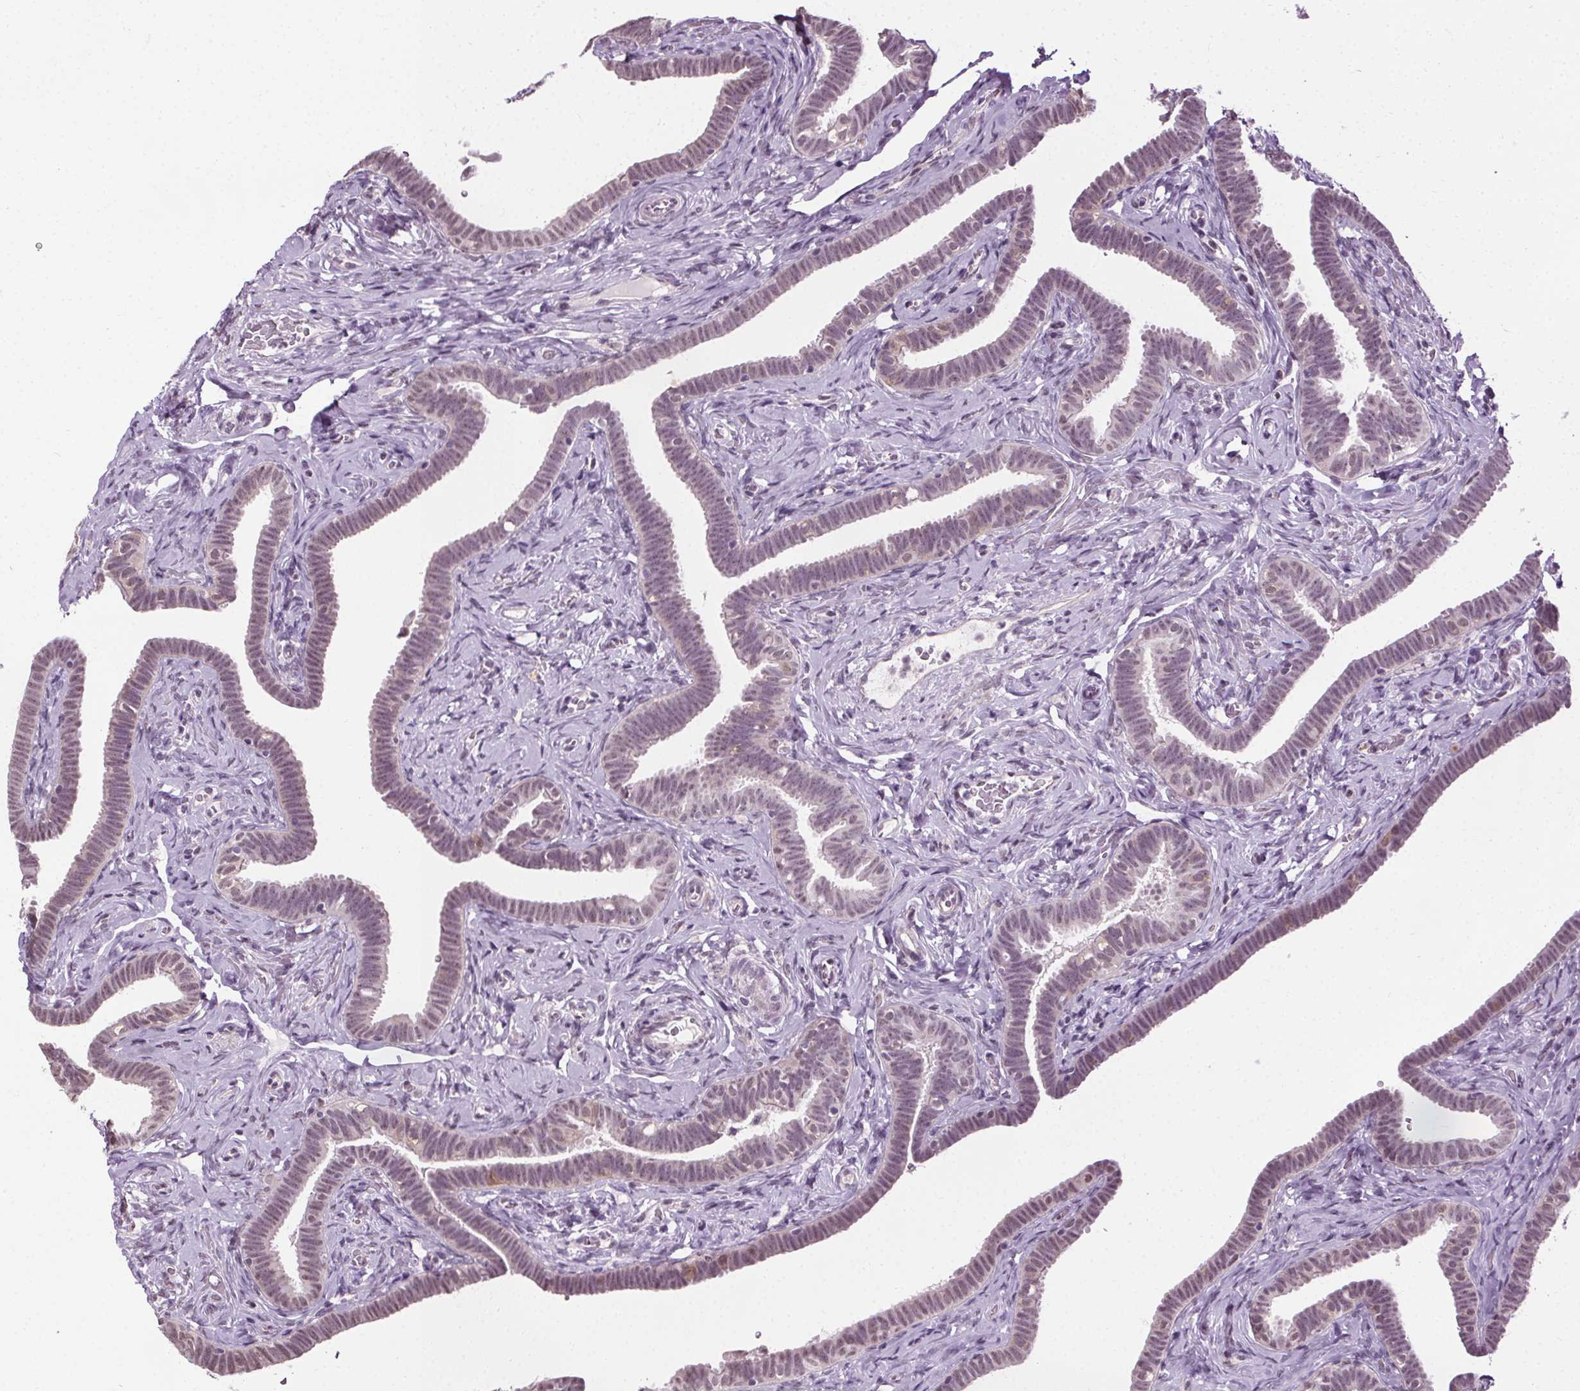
{"staining": {"intensity": "weak", "quantity": "<25%", "location": "nuclear"}, "tissue": "fallopian tube", "cell_type": "Glandular cells", "image_type": "normal", "snomed": [{"axis": "morphology", "description": "Normal tissue, NOS"}, {"axis": "topography", "description": "Fallopian tube"}], "caption": "High power microscopy histopathology image of an immunohistochemistry histopathology image of unremarkable fallopian tube, revealing no significant positivity in glandular cells. Nuclei are stained in blue.", "gene": "CEBPA", "patient": {"sex": "female", "age": 69}}